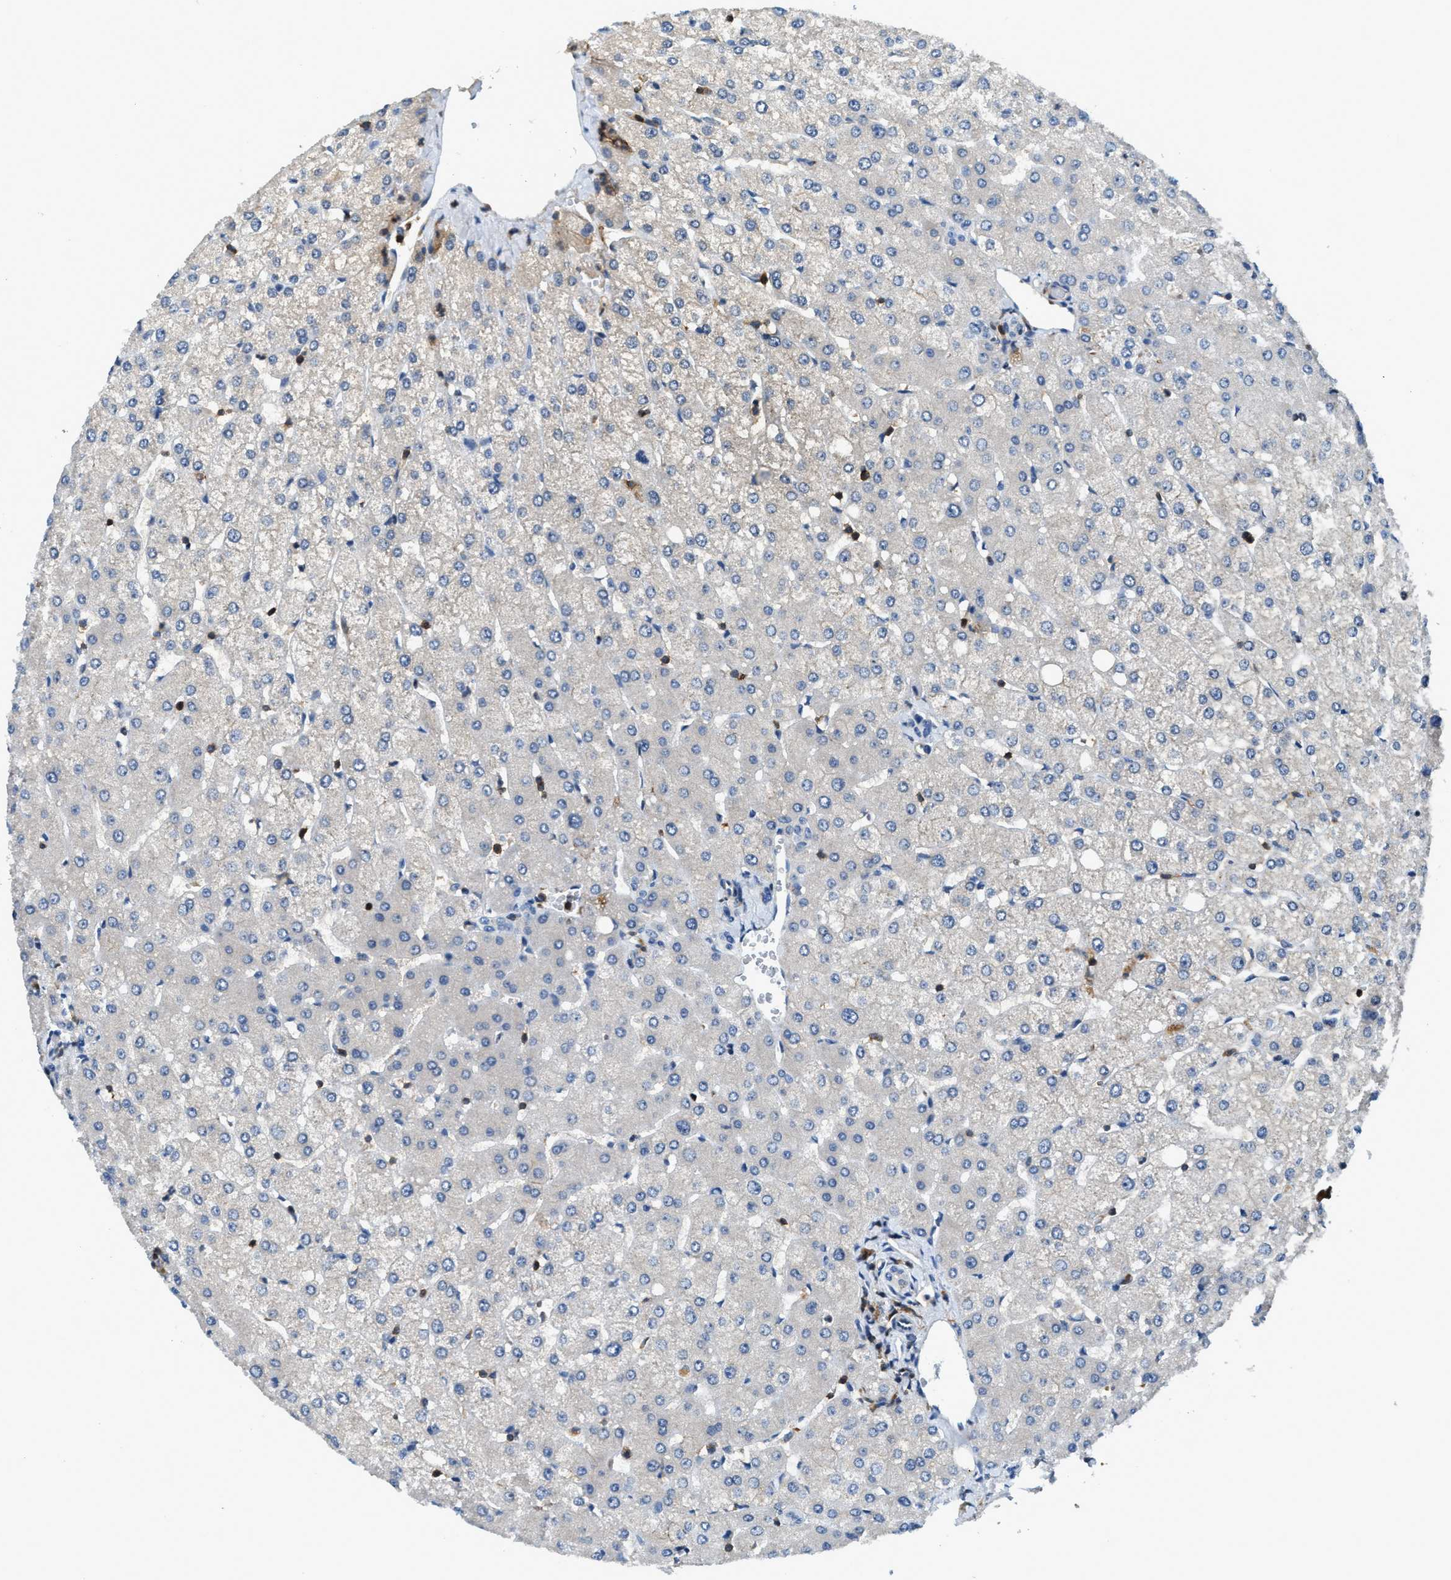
{"staining": {"intensity": "negative", "quantity": "none", "location": "none"}, "tissue": "liver", "cell_type": "Cholangiocytes", "image_type": "normal", "snomed": [{"axis": "morphology", "description": "Normal tissue, NOS"}, {"axis": "topography", "description": "Liver"}], "caption": "Immunohistochemical staining of benign liver demonstrates no significant expression in cholangiocytes. (Stains: DAB (3,3'-diaminobenzidine) immunohistochemistry with hematoxylin counter stain, Microscopy: brightfield microscopy at high magnification).", "gene": "MYO1G", "patient": {"sex": "female", "age": 54}}